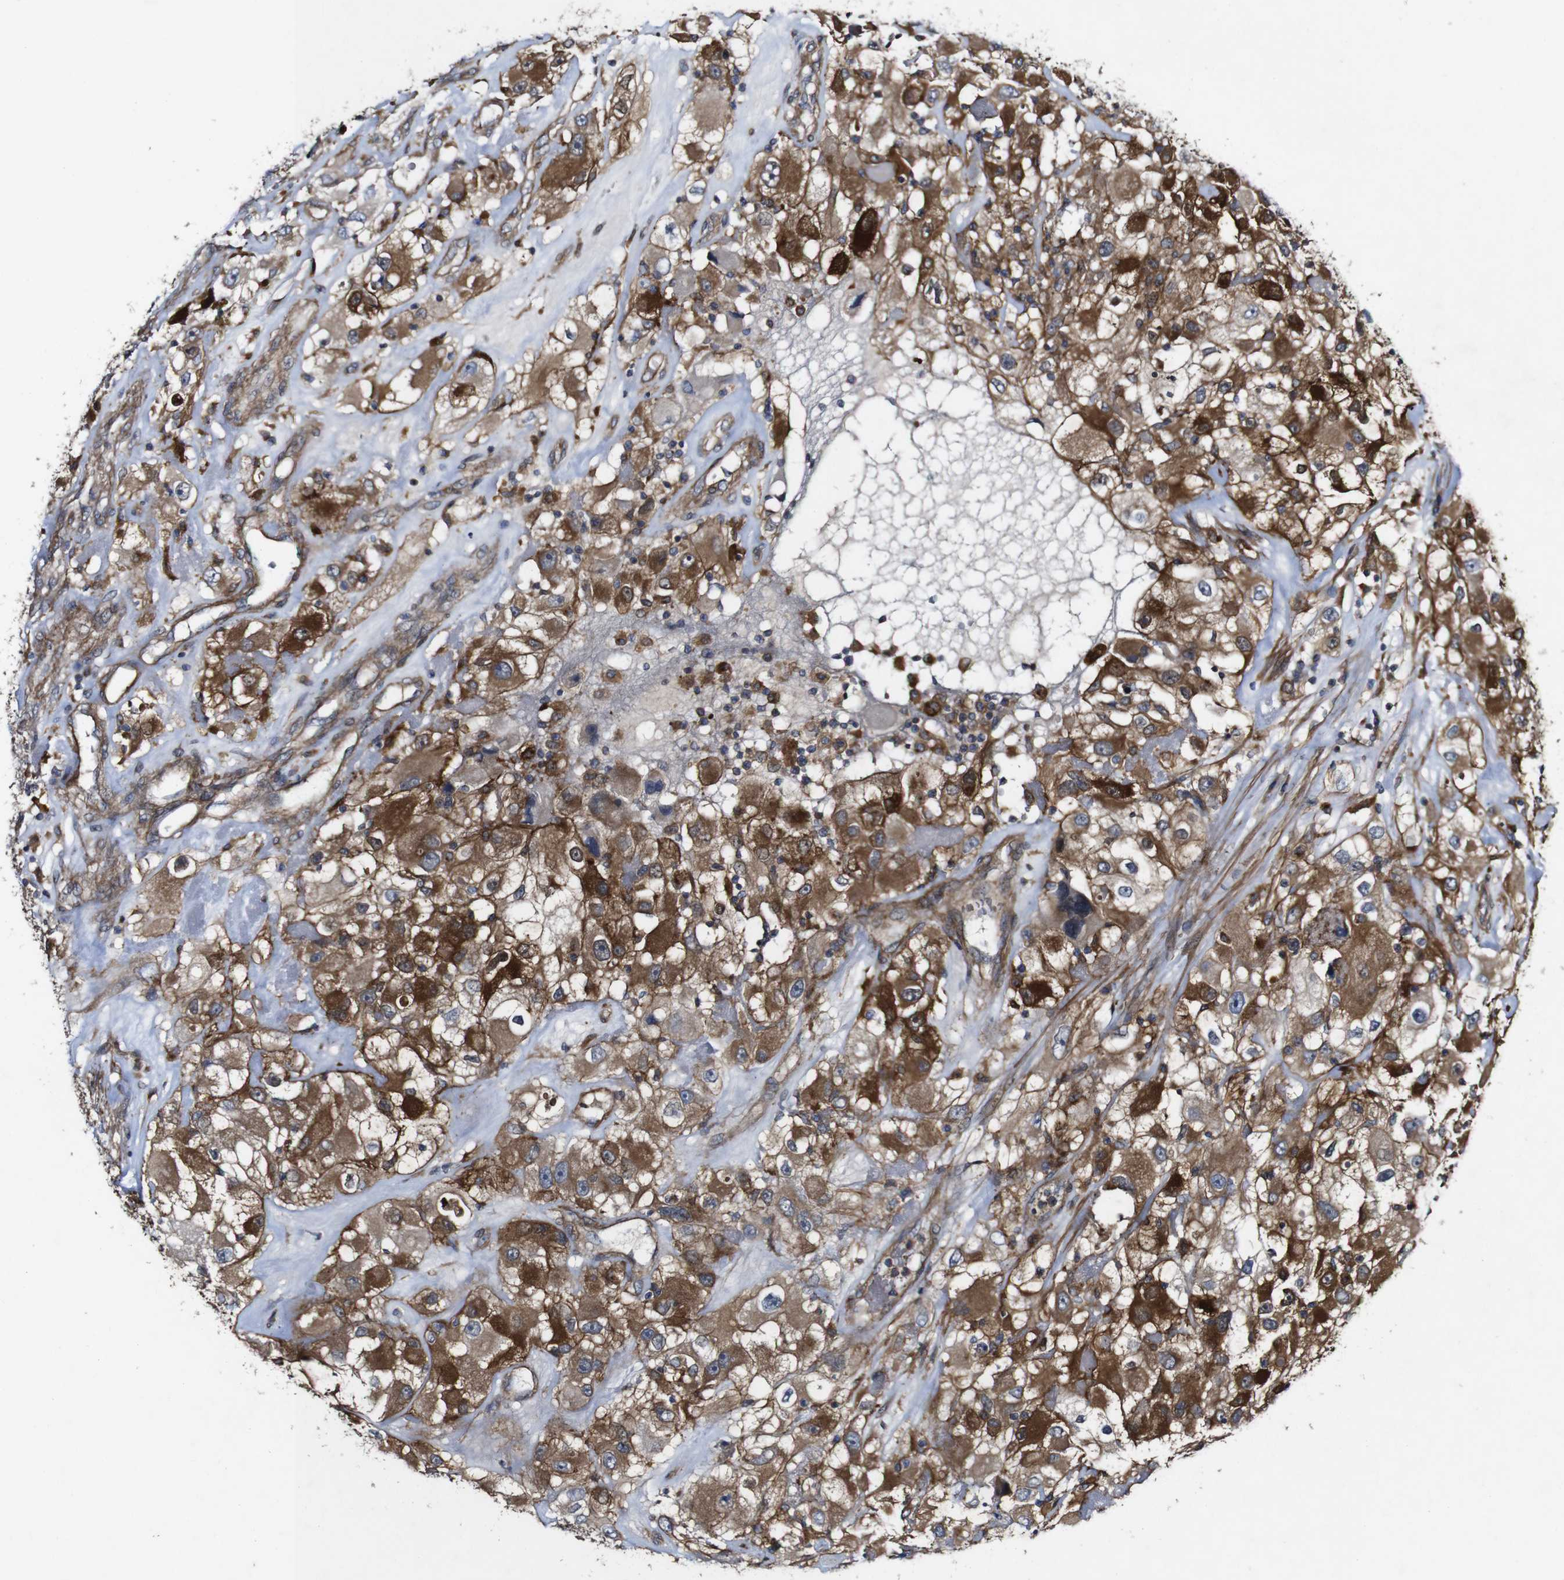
{"staining": {"intensity": "moderate", "quantity": ">75%", "location": "cytoplasmic/membranous"}, "tissue": "renal cancer", "cell_type": "Tumor cells", "image_type": "cancer", "snomed": [{"axis": "morphology", "description": "Adenocarcinoma, NOS"}, {"axis": "topography", "description": "Kidney"}], "caption": "About >75% of tumor cells in renal adenocarcinoma show moderate cytoplasmic/membranous protein positivity as visualized by brown immunohistochemical staining.", "gene": "GSDME", "patient": {"sex": "female", "age": 52}}